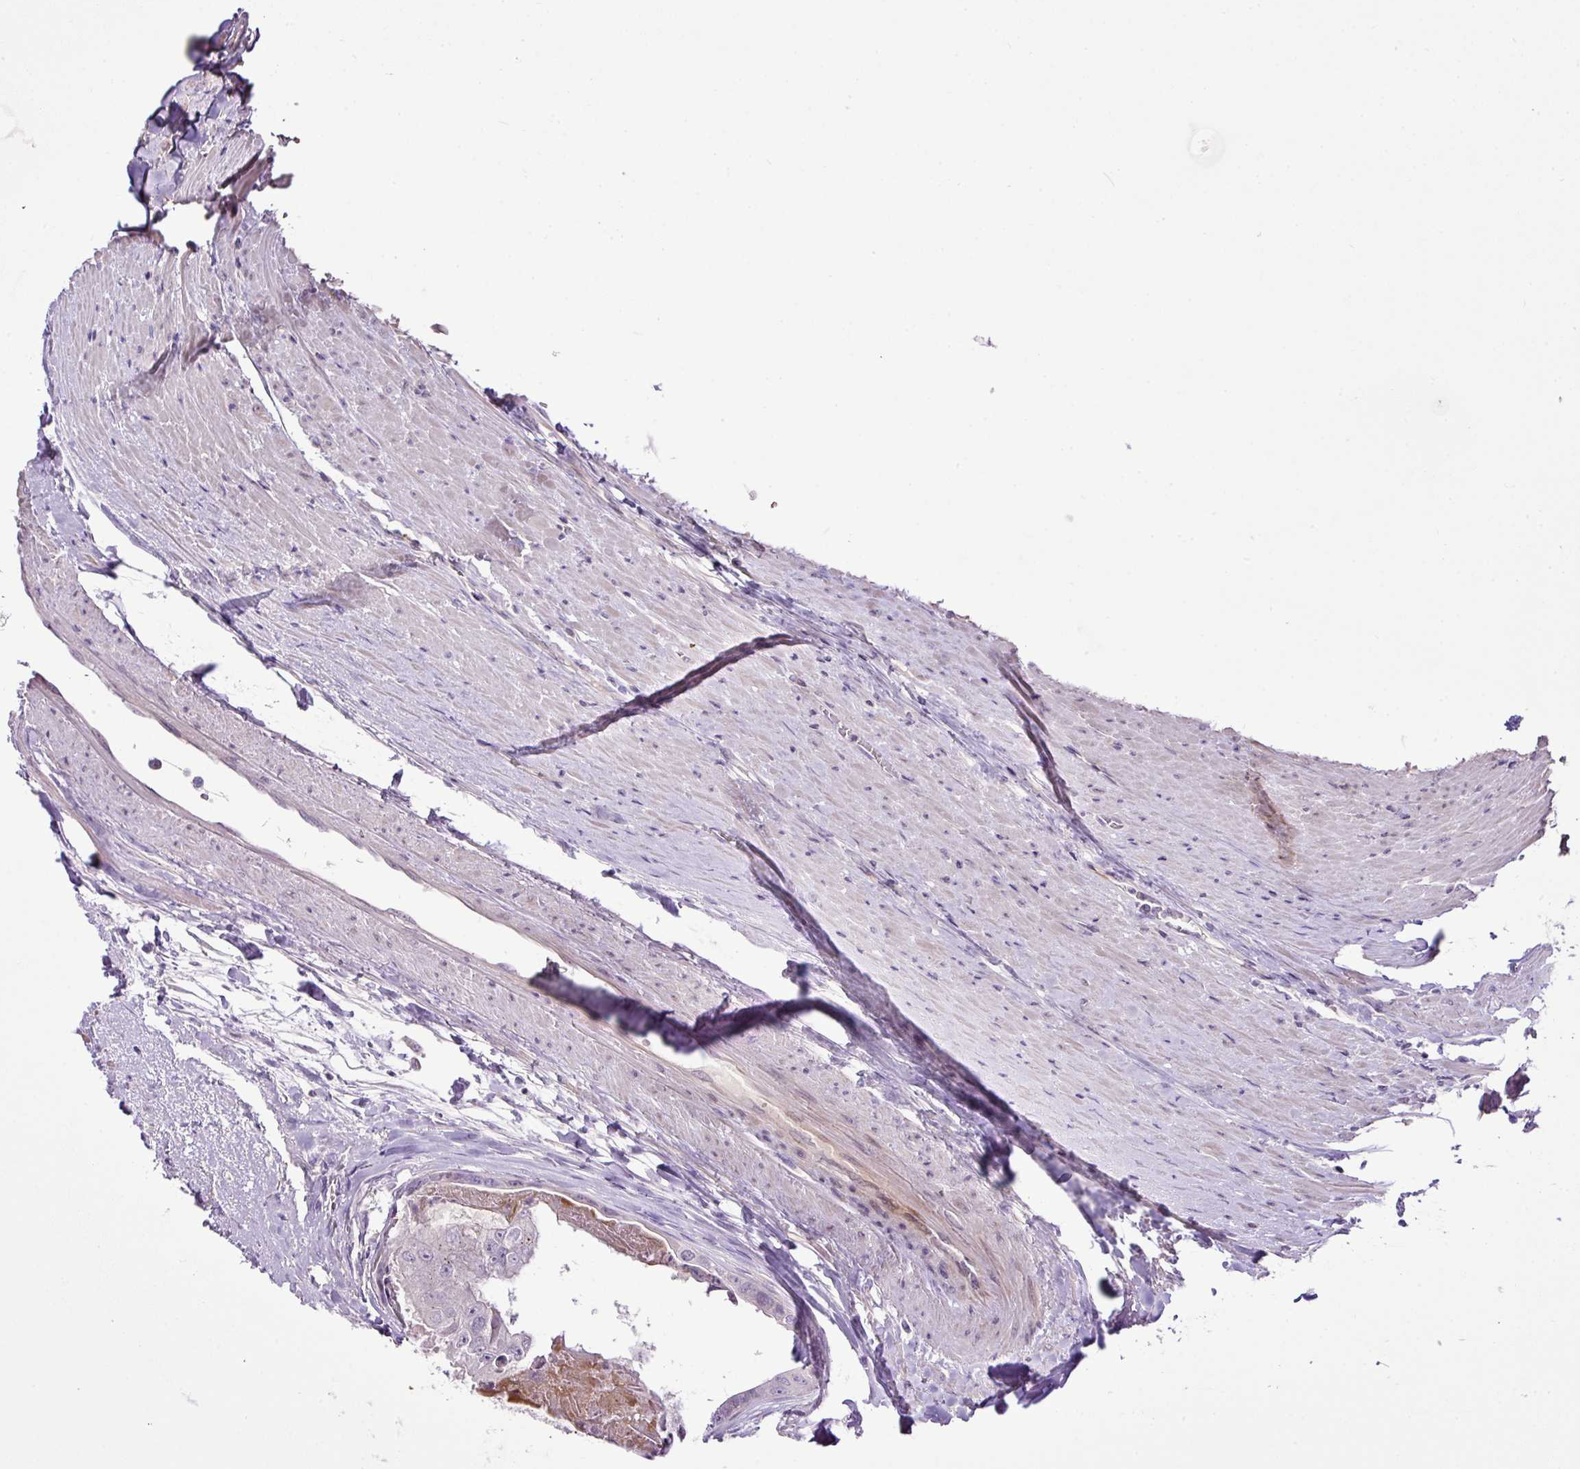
{"staining": {"intensity": "negative", "quantity": "none", "location": "none"}, "tissue": "colorectal cancer", "cell_type": "Tumor cells", "image_type": "cancer", "snomed": [{"axis": "morphology", "description": "Adenocarcinoma, NOS"}, {"axis": "topography", "description": "Colon"}], "caption": "Protein analysis of colorectal cancer displays no significant expression in tumor cells.", "gene": "DNAJB13", "patient": {"sex": "female", "age": 67}}